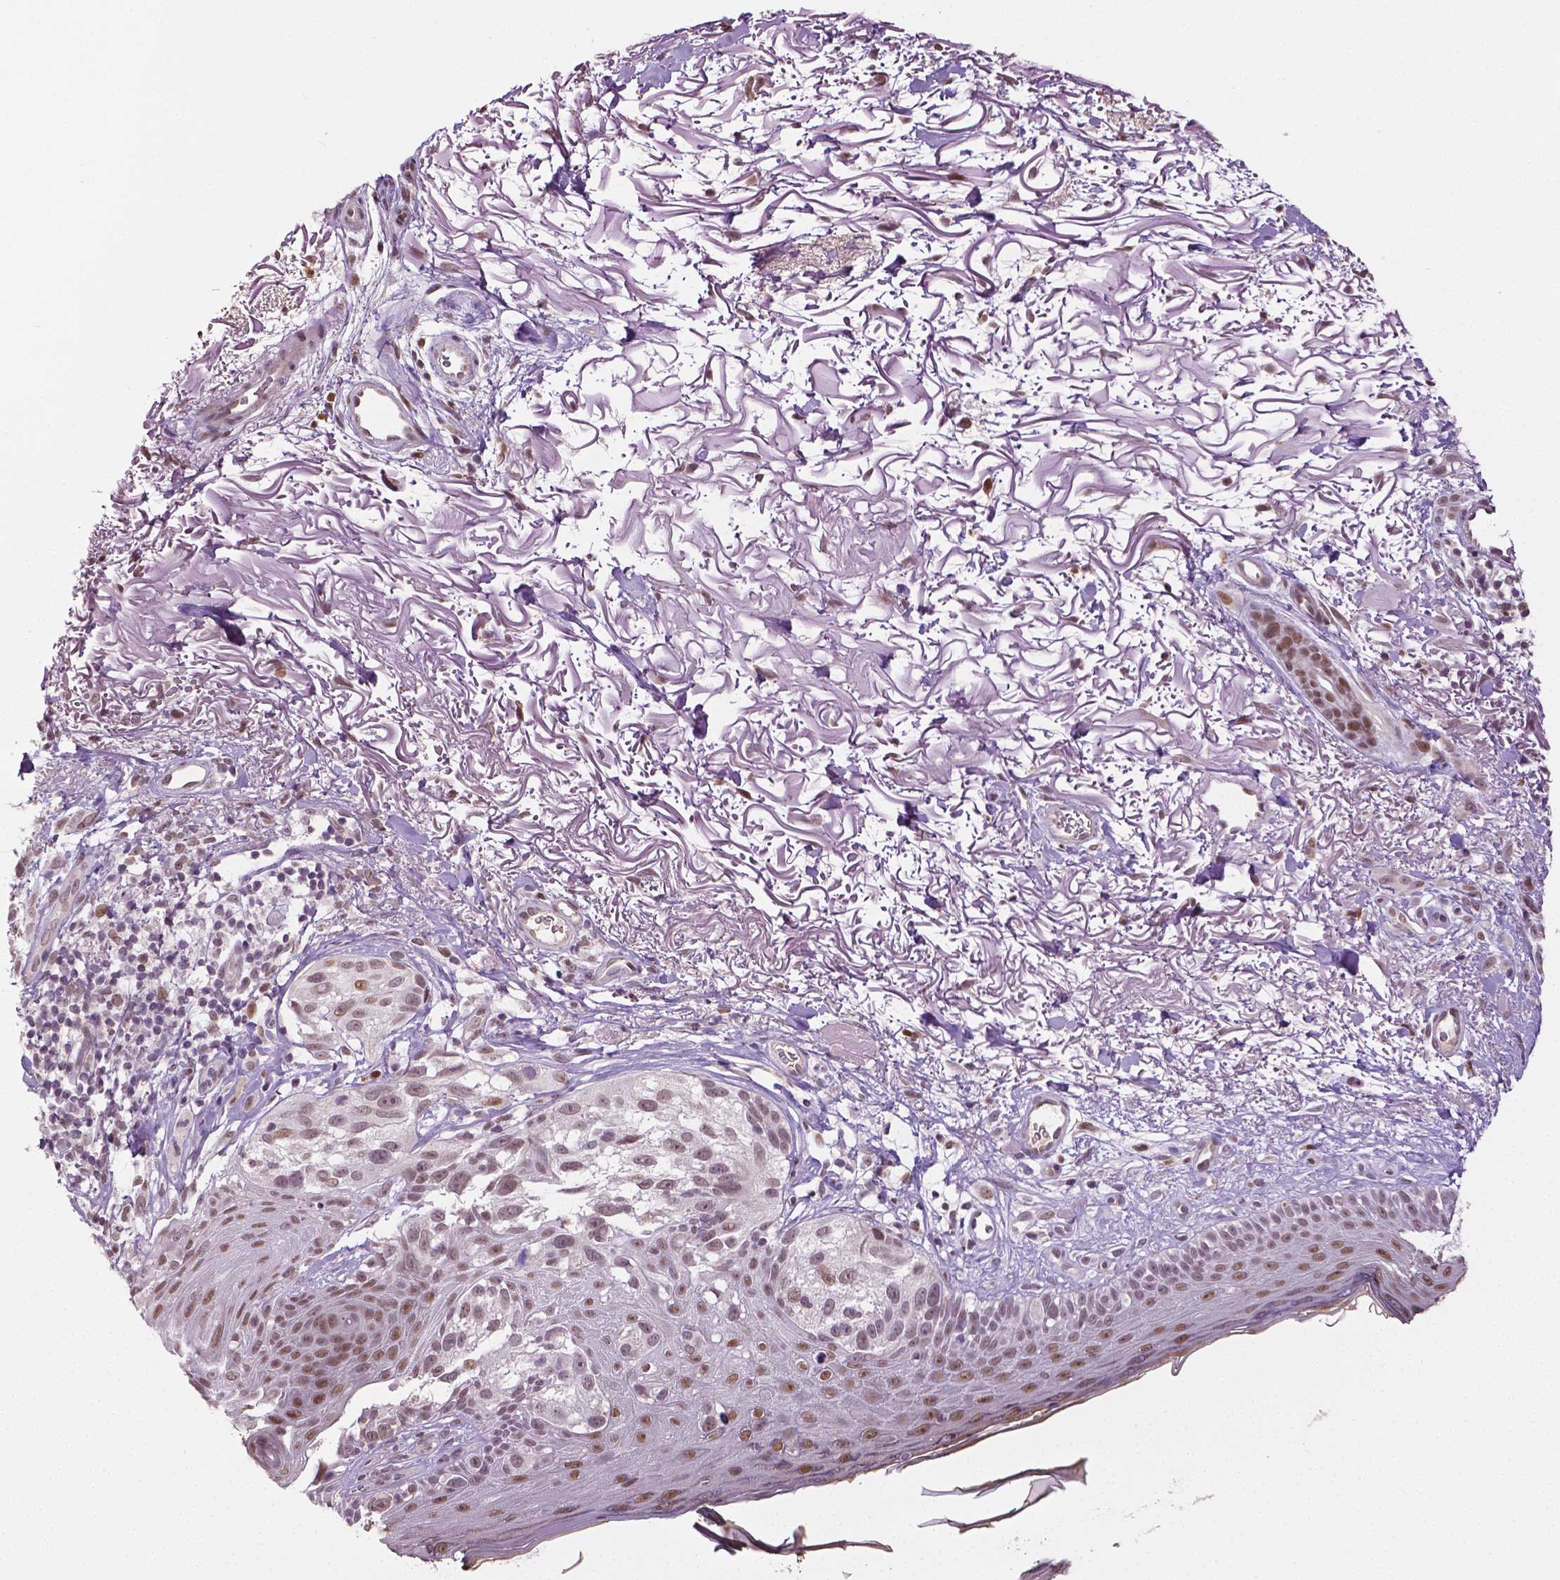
{"staining": {"intensity": "weak", "quantity": "25%-75%", "location": "nuclear"}, "tissue": "melanoma", "cell_type": "Tumor cells", "image_type": "cancer", "snomed": [{"axis": "morphology", "description": "Malignant melanoma, NOS"}, {"axis": "topography", "description": "Skin"}], "caption": "Immunohistochemistry histopathology image of neoplastic tissue: human melanoma stained using immunohistochemistry (IHC) demonstrates low levels of weak protein expression localized specifically in the nuclear of tumor cells, appearing as a nuclear brown color.", "gene": "DLX5", "patient": {"sex": "female", "age": 86}}